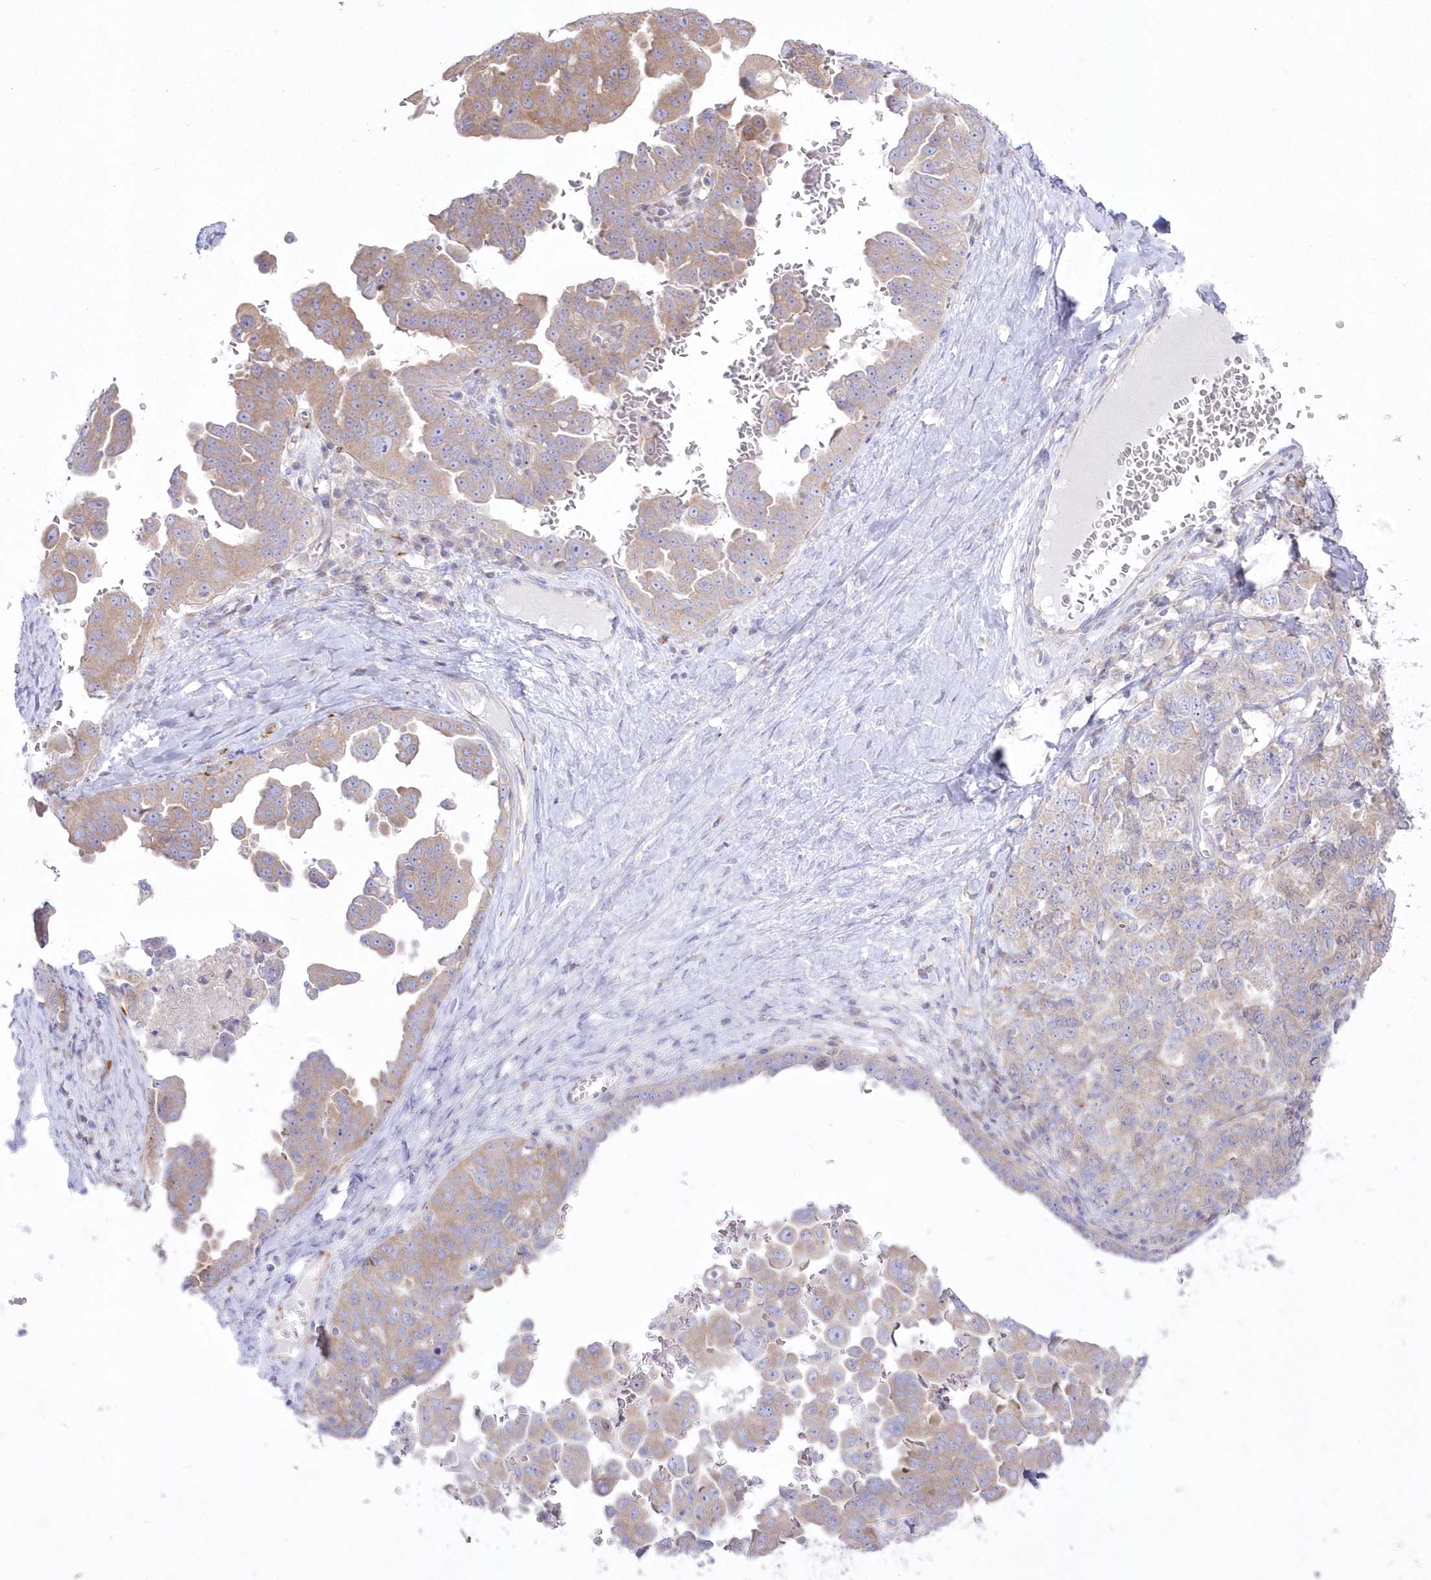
{"staining": {"intensity": "moderate", "quantity": ">75%", "location": "cytoplasmic/membranous"}, "tissue": "ovarian cancer", "cell_type": "Tumor cells", "image_type": "cancer", "snomed": [{"axis": "morphology", "description": "Carcinoma, endometroid"}, {"axis": "topography", "description": "Ovary"}], "caption": "Human ovarian cancer stained for a protein (brown) shows moderate cytoplasmic/membranous positive positivity in about >75% of tumor cells.", "gene": "ZNF843", "patient": {"sex": "female", "age": 62}}